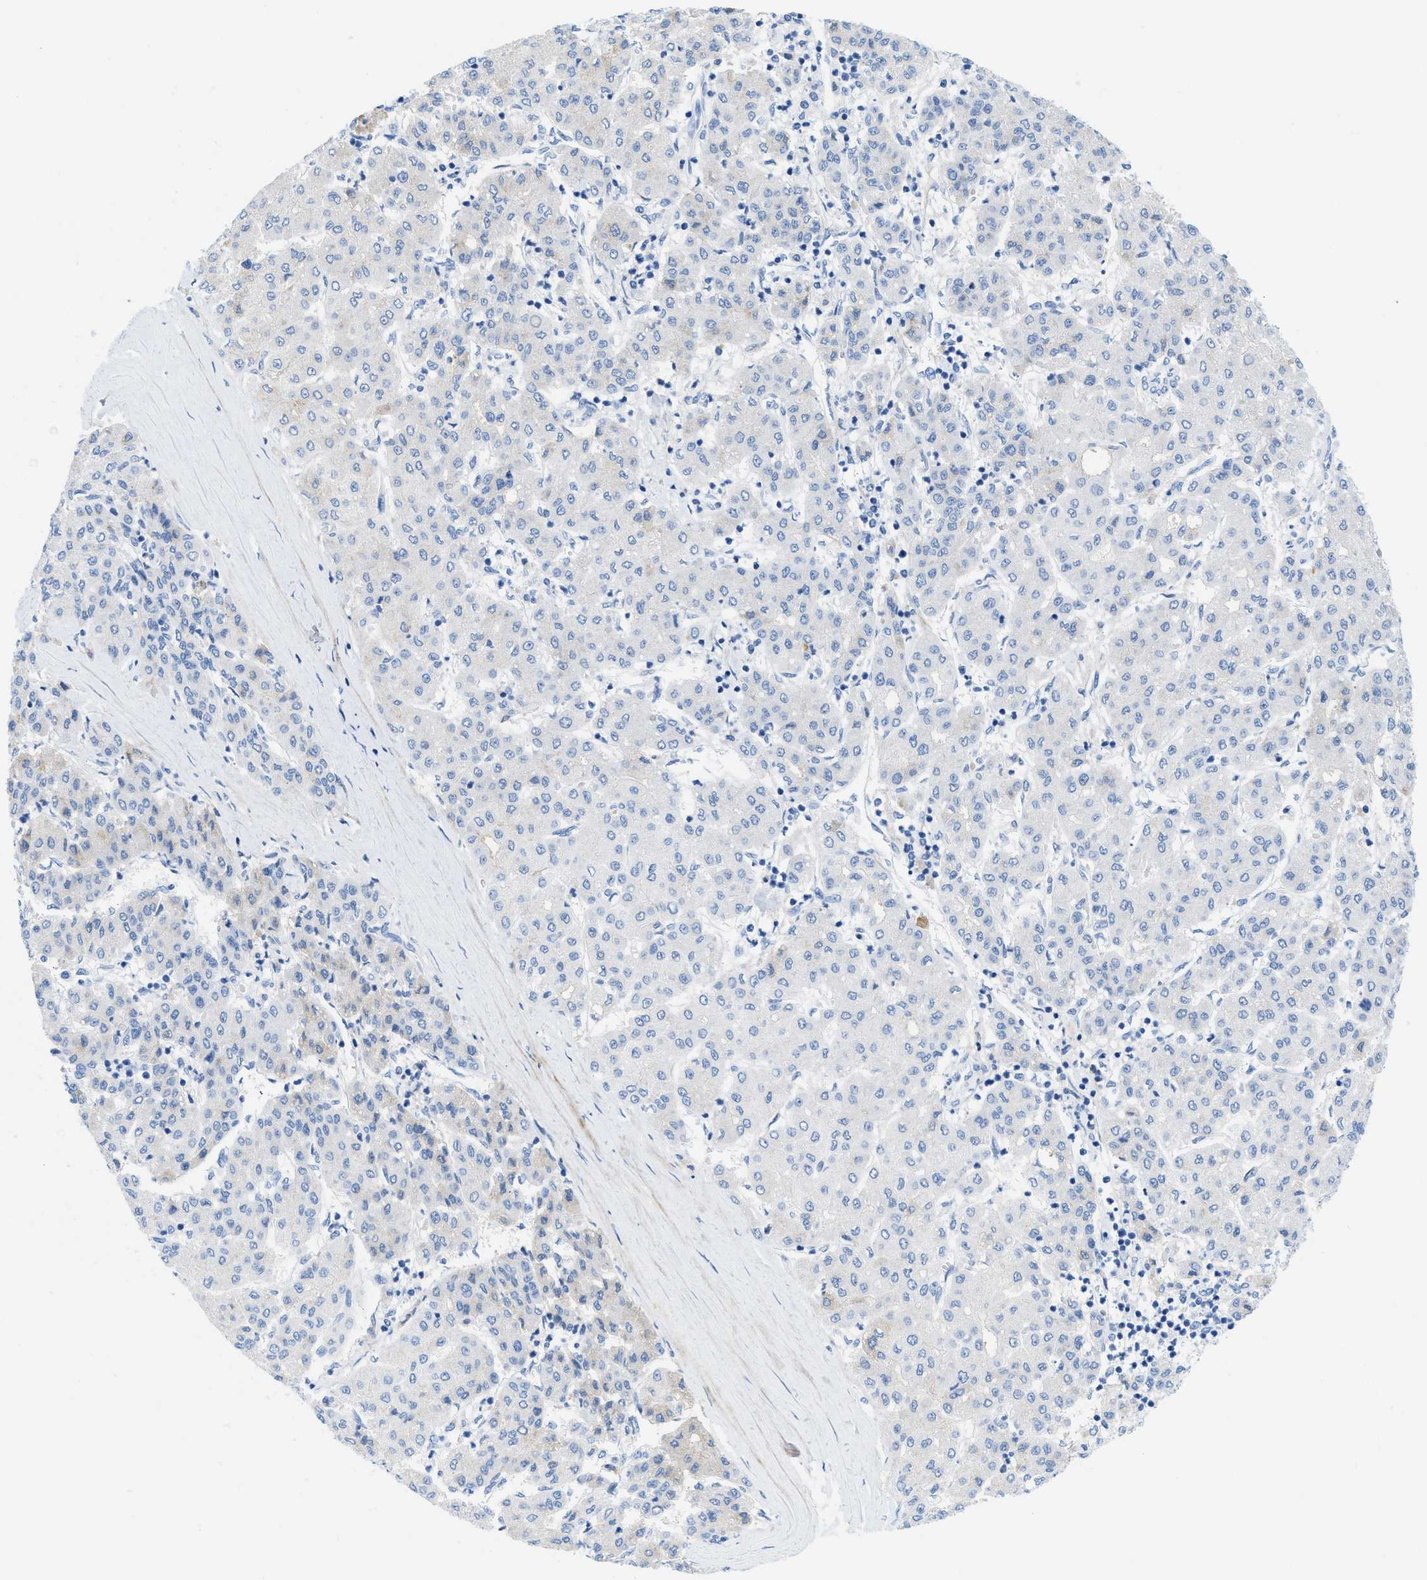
{"staining": {"intensity": "negative", "quantity": "none", "location": "none"}, "tissue": "liver cancer", "cell_type": "Tumor cells", "image_type": "cancer", "snomed": [{"axis": "morphology", "description": "Carcinoma, Hepatocellular, NOS"}, {"axis": "topography", "description": "Liver"}], "caption": "A high-resolution image shows IHC staining of liver hepatocellular carcinoma, which exhibits no significant staining in tumor cells. (DAB immunohistochemistry (IHC) visualized using brightfield microscopy, high magnification).", "gene": "COL3A1", "patient": {"sex": "male", "age": 65}}